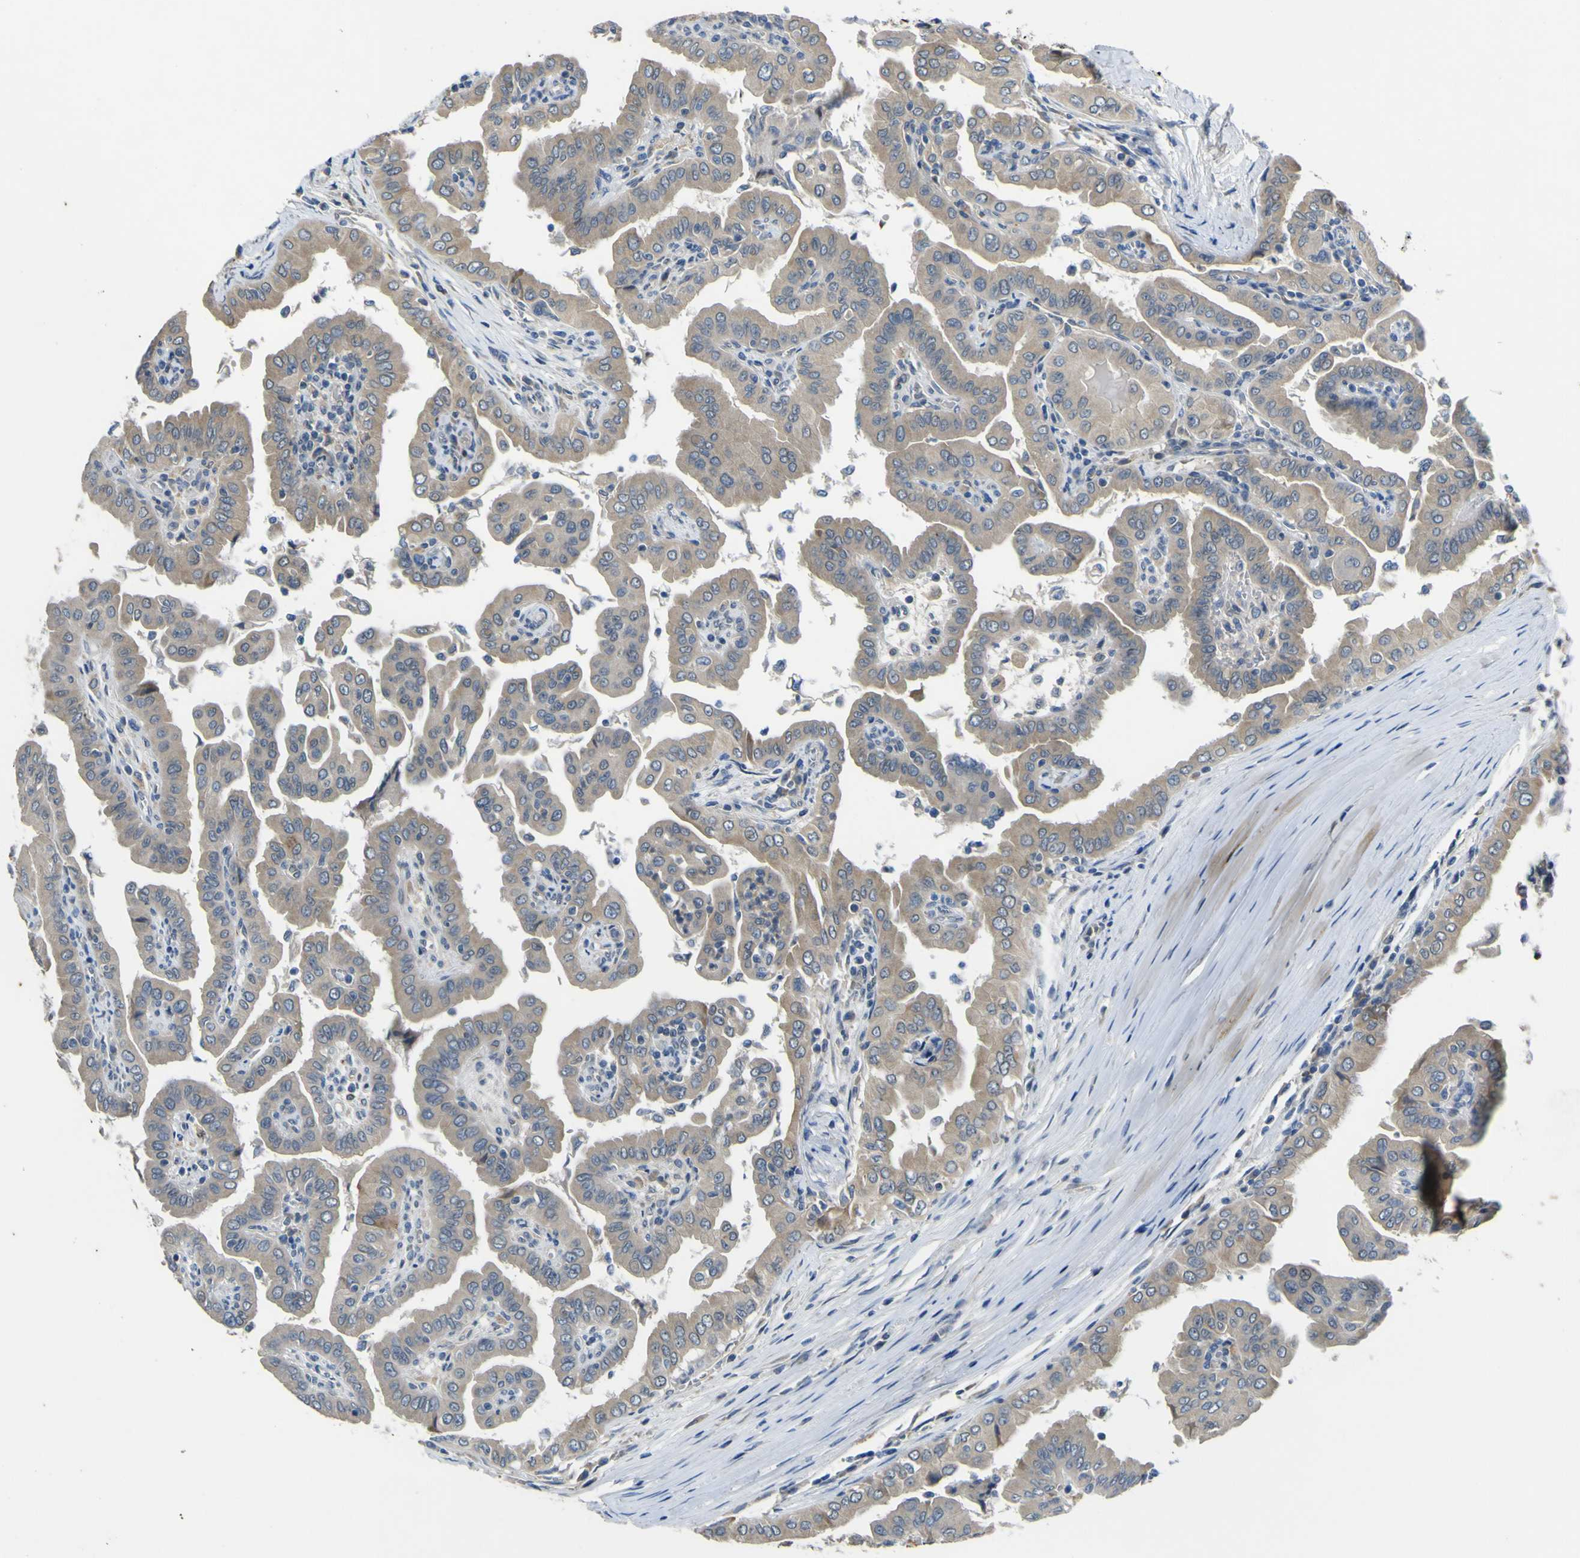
{"staining": {"intensity": "weak", "quantity": ">75%", "location": "cytoplasmic/membranous"}, "tissue": "thyroid cancer", "cell_type": "Tumor cells", "image_type": "cancer", "snomed": [{"axis": "morphology", "description": "Papillary adenocarcinoma, NOS"}, {"axis": "topography", "description": "Thyroid gland"}], "caption": "Immunohistochemical staining of human thyroid cancer reveals low levels of weak cytoplasmic/membranous protein positivity in approximately >75% of tumor cells. Nuclei are stained in blue.", "gene": "LDLR", "patient": {"sex": "male", "age": 33}}